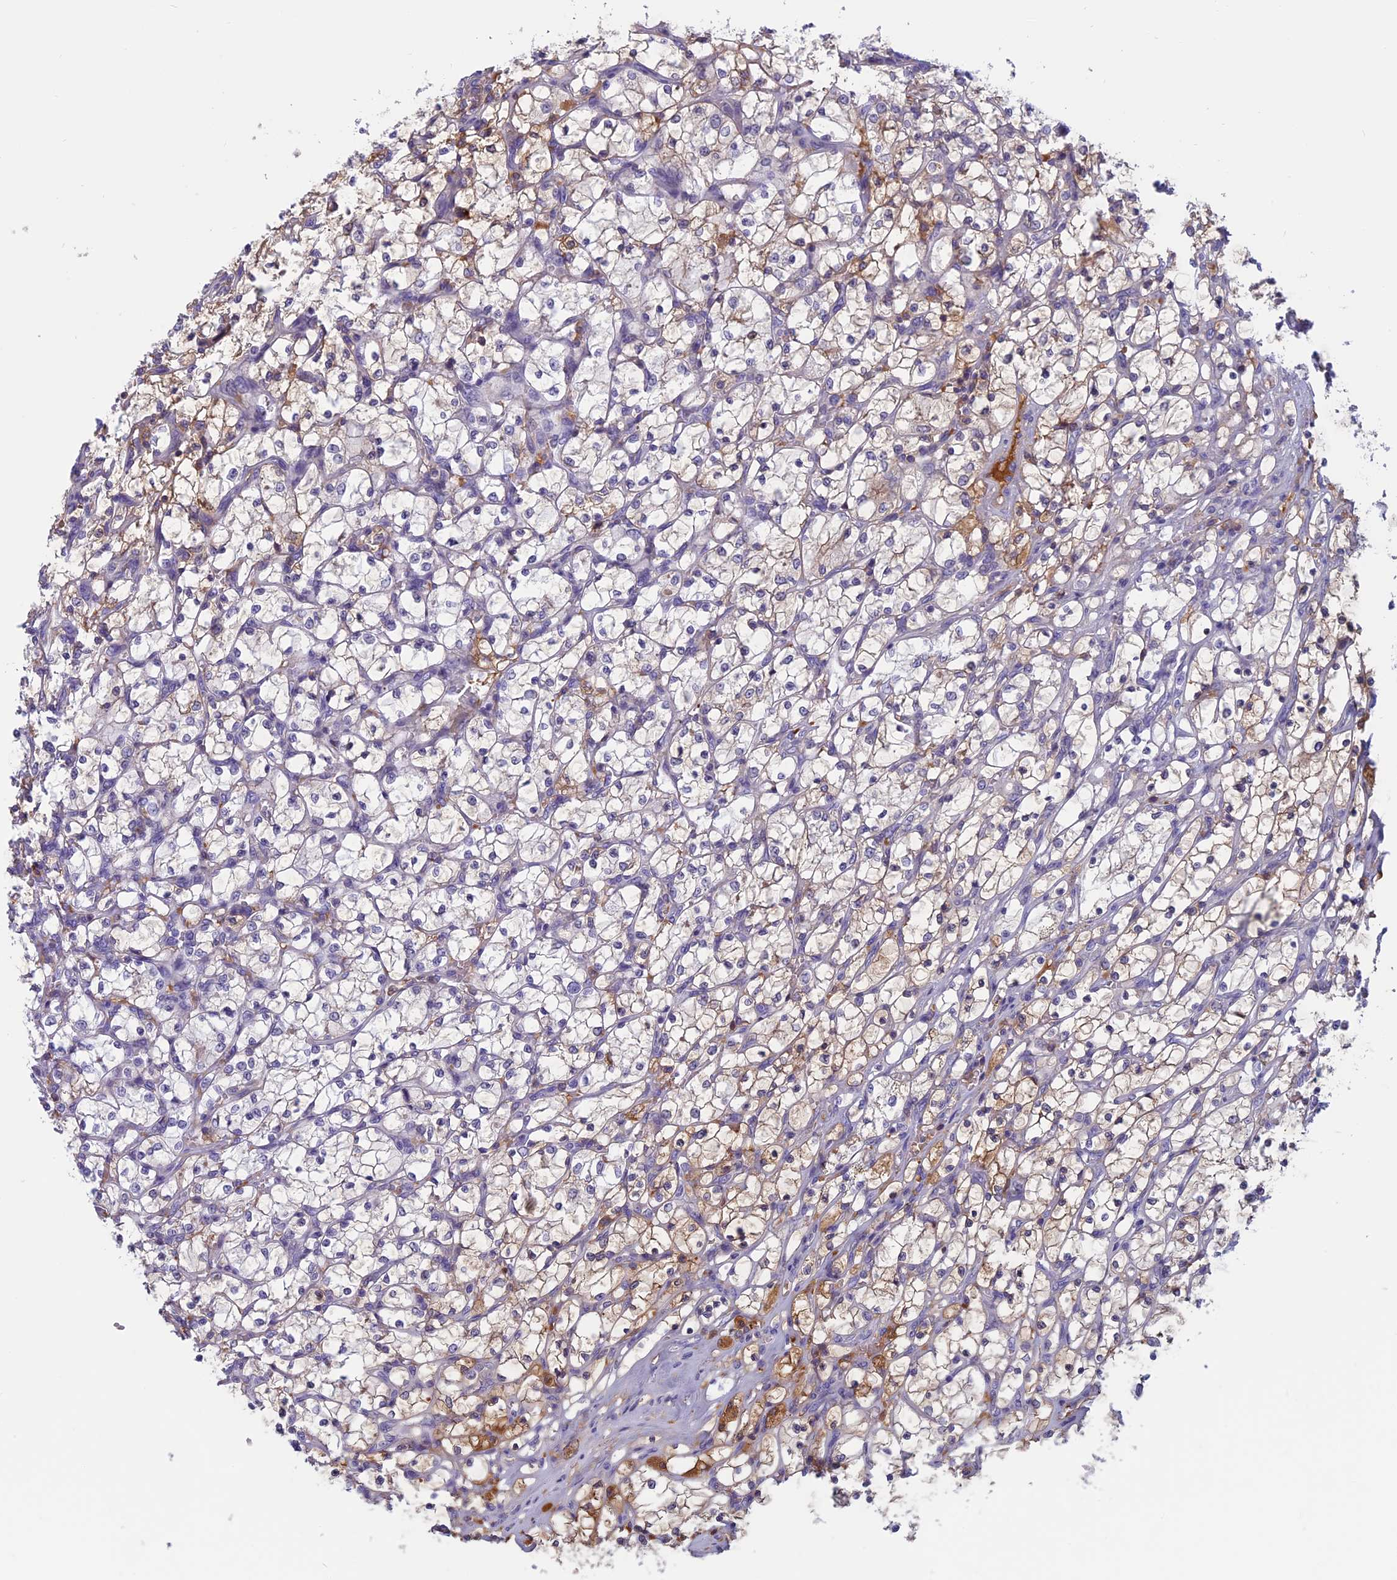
{"staining": {"intensity": "weak", "quantity": "25%-75%", "location": "cytoplasmic/membranous"}, "tissue": "renal cancer", "cell_type": "Tumor cells", "image_type": "cancer", "snomed": [{"axis": "morphology", "description": "Adenocarcinoma, NOS"}, {"axis": "topography", "description": "Kidney"}], "caption": "Protein expression analysis of human renal cancer (adenocarcinoma) reveals weak cytoplasmic/membranous expression in approximately 25%-75% of tumor cells.", "gene": "ANGPTL2", "patient": {"sex": "female", "age": 69}}